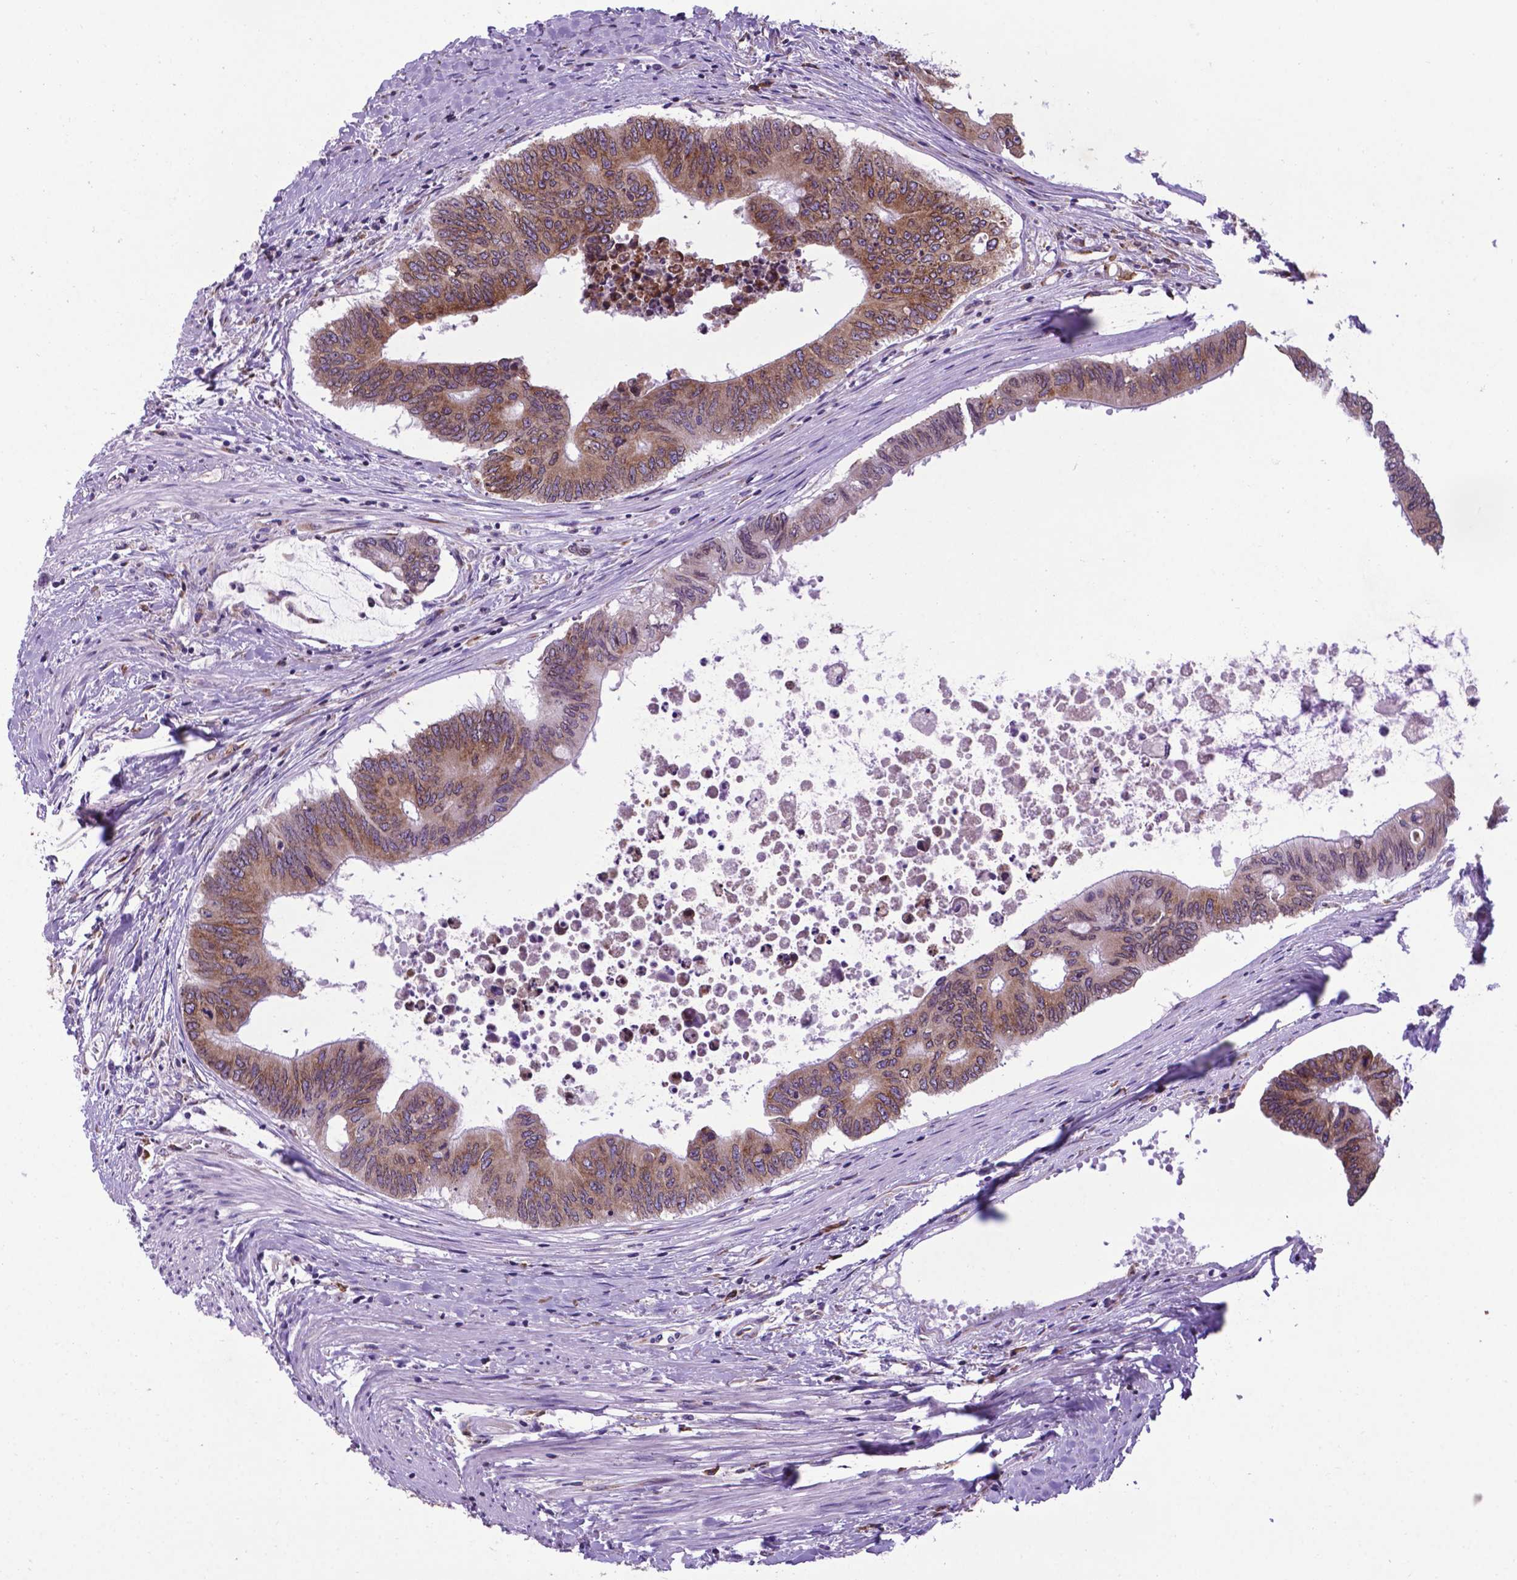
{"staining": {"intensity": "moderate", "quantity": ">75%", "location": "cytoplasmic/membranous"}, "tissue": "colorectal cancer", "cell_type": "Tumor cells", "image_type": "cancer", "snomed": [{"axis": "morphology", "description": "Adenocarcinoma, NOS"}, {"axis": "topography", "description": "Rectum"}], "caption": "This is an image of immunohistochemistry (IHC) staining of colorectal adenocarcinoma, which shows moderate positivity in the cytoplasmic/membranous of tumor cells.", "gene": "WDR83OS", "patient": {"sex": "male", "age": 59}}